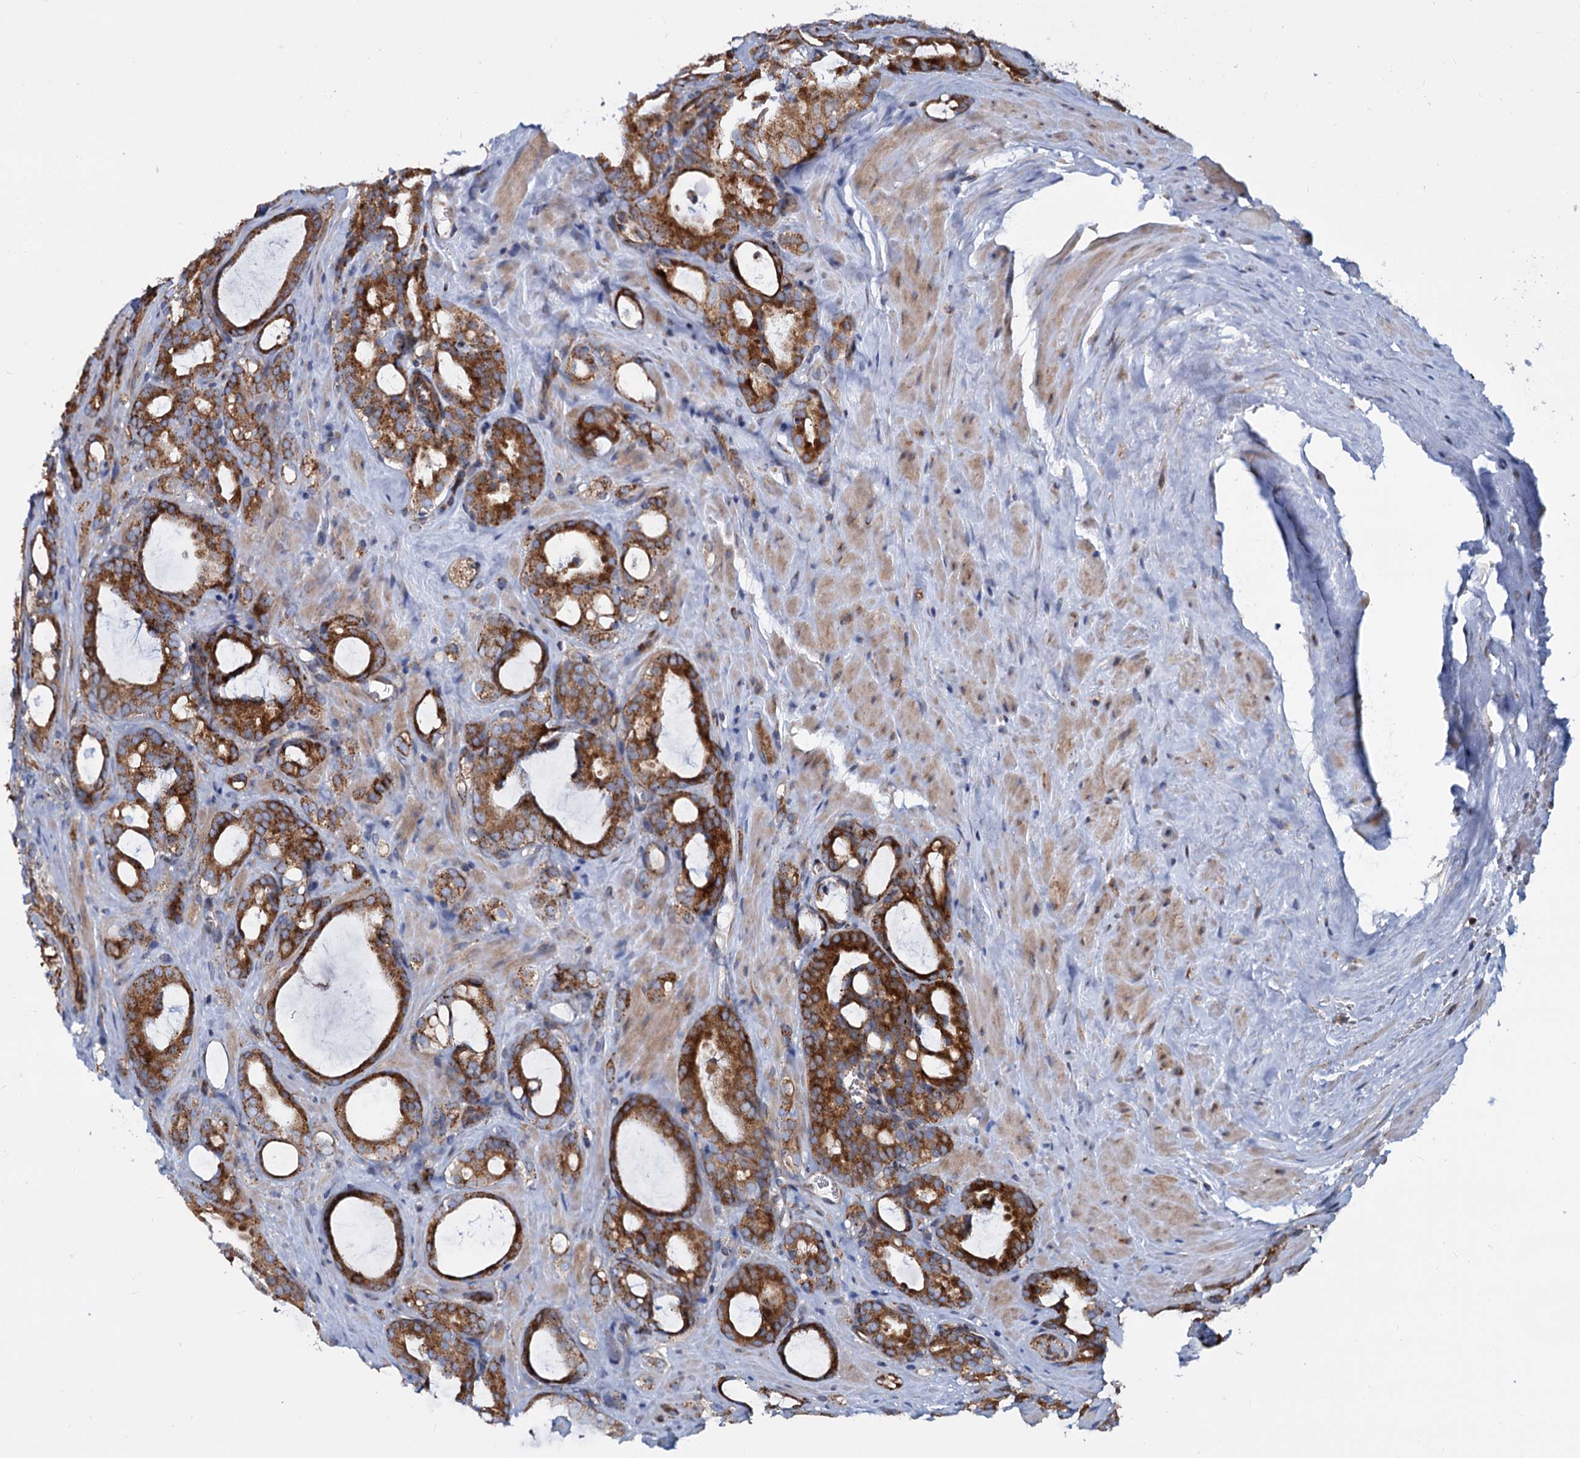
{"staining": {"intensity": "moderate", "quantity": ">75%", "location": "cytoplasmic/membranous"}, "tissue": "prostate cancer", "cell_type": "Tumor cells", "image_type": "cancer", "snomed": [{"axis": "morphology", "description": "Adenocarcinoma, High grade"}, {"axis": "topography", "description": "Prostate"}], "caption": "Human prostate cancer stained with a brown dye demonstrates moderate cytoplasmic/membranous positive expression in about >75% of tumor cells.", "gene": "PSEN1", "patient": {"sex": "male", "age": 72}}